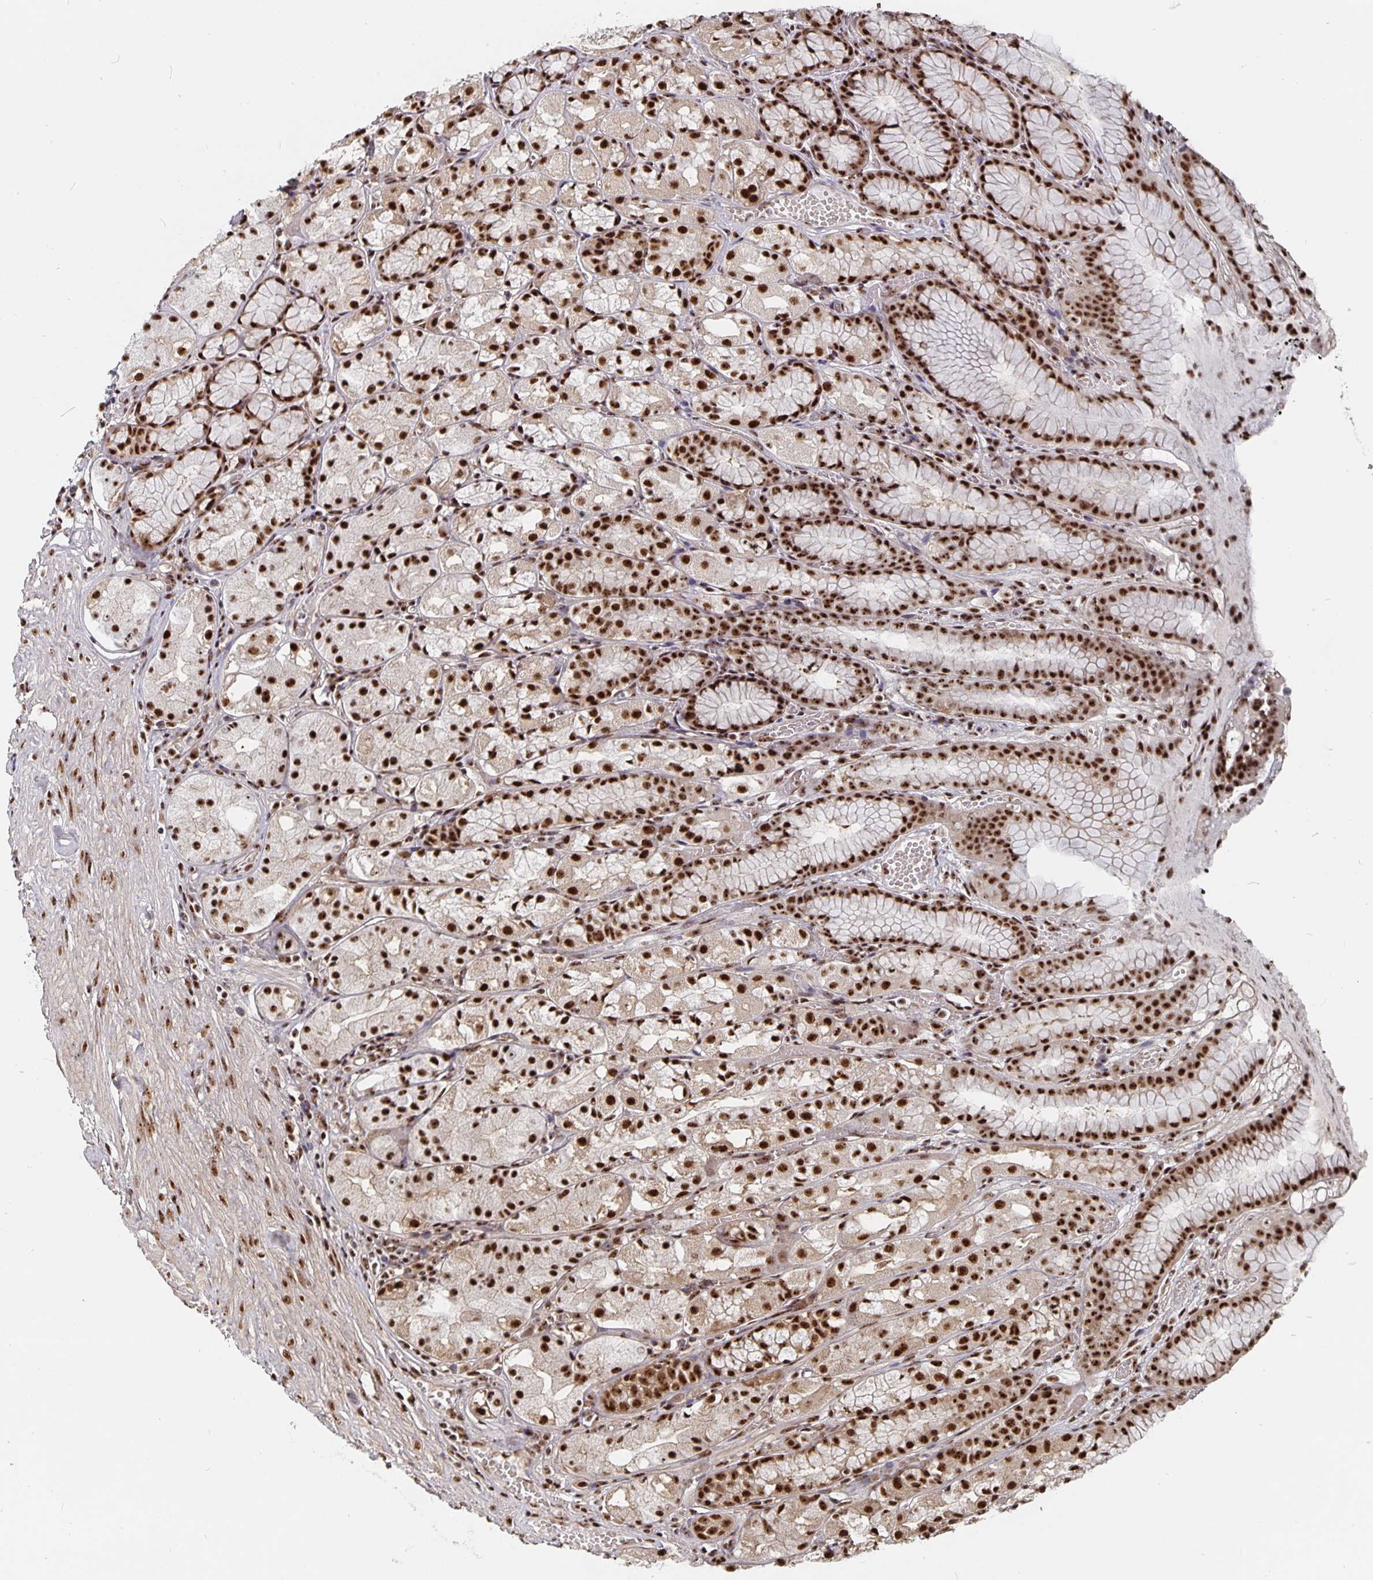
{"staining": {"intensity": "strong", "quantity": ">75%", "location": "nuclear"}, "tissue": "stomach", "cell_type": "Glandular cells", "image_type": "normal", "snomed": [{"axis": "morphology", "description": "Normal tissue, NOS"}, {"axis": "topography", "description": "Stomach"}], "caption": "IHC micrograph of normal stomach: stomach stained using IHC reveals high levels of strong protein expression localized specifically in the nuclear of glandular cells, appearing as a nuclear brown color.", "gene": "LAS1L", "patient": {"sex": "male", "age": 70}}